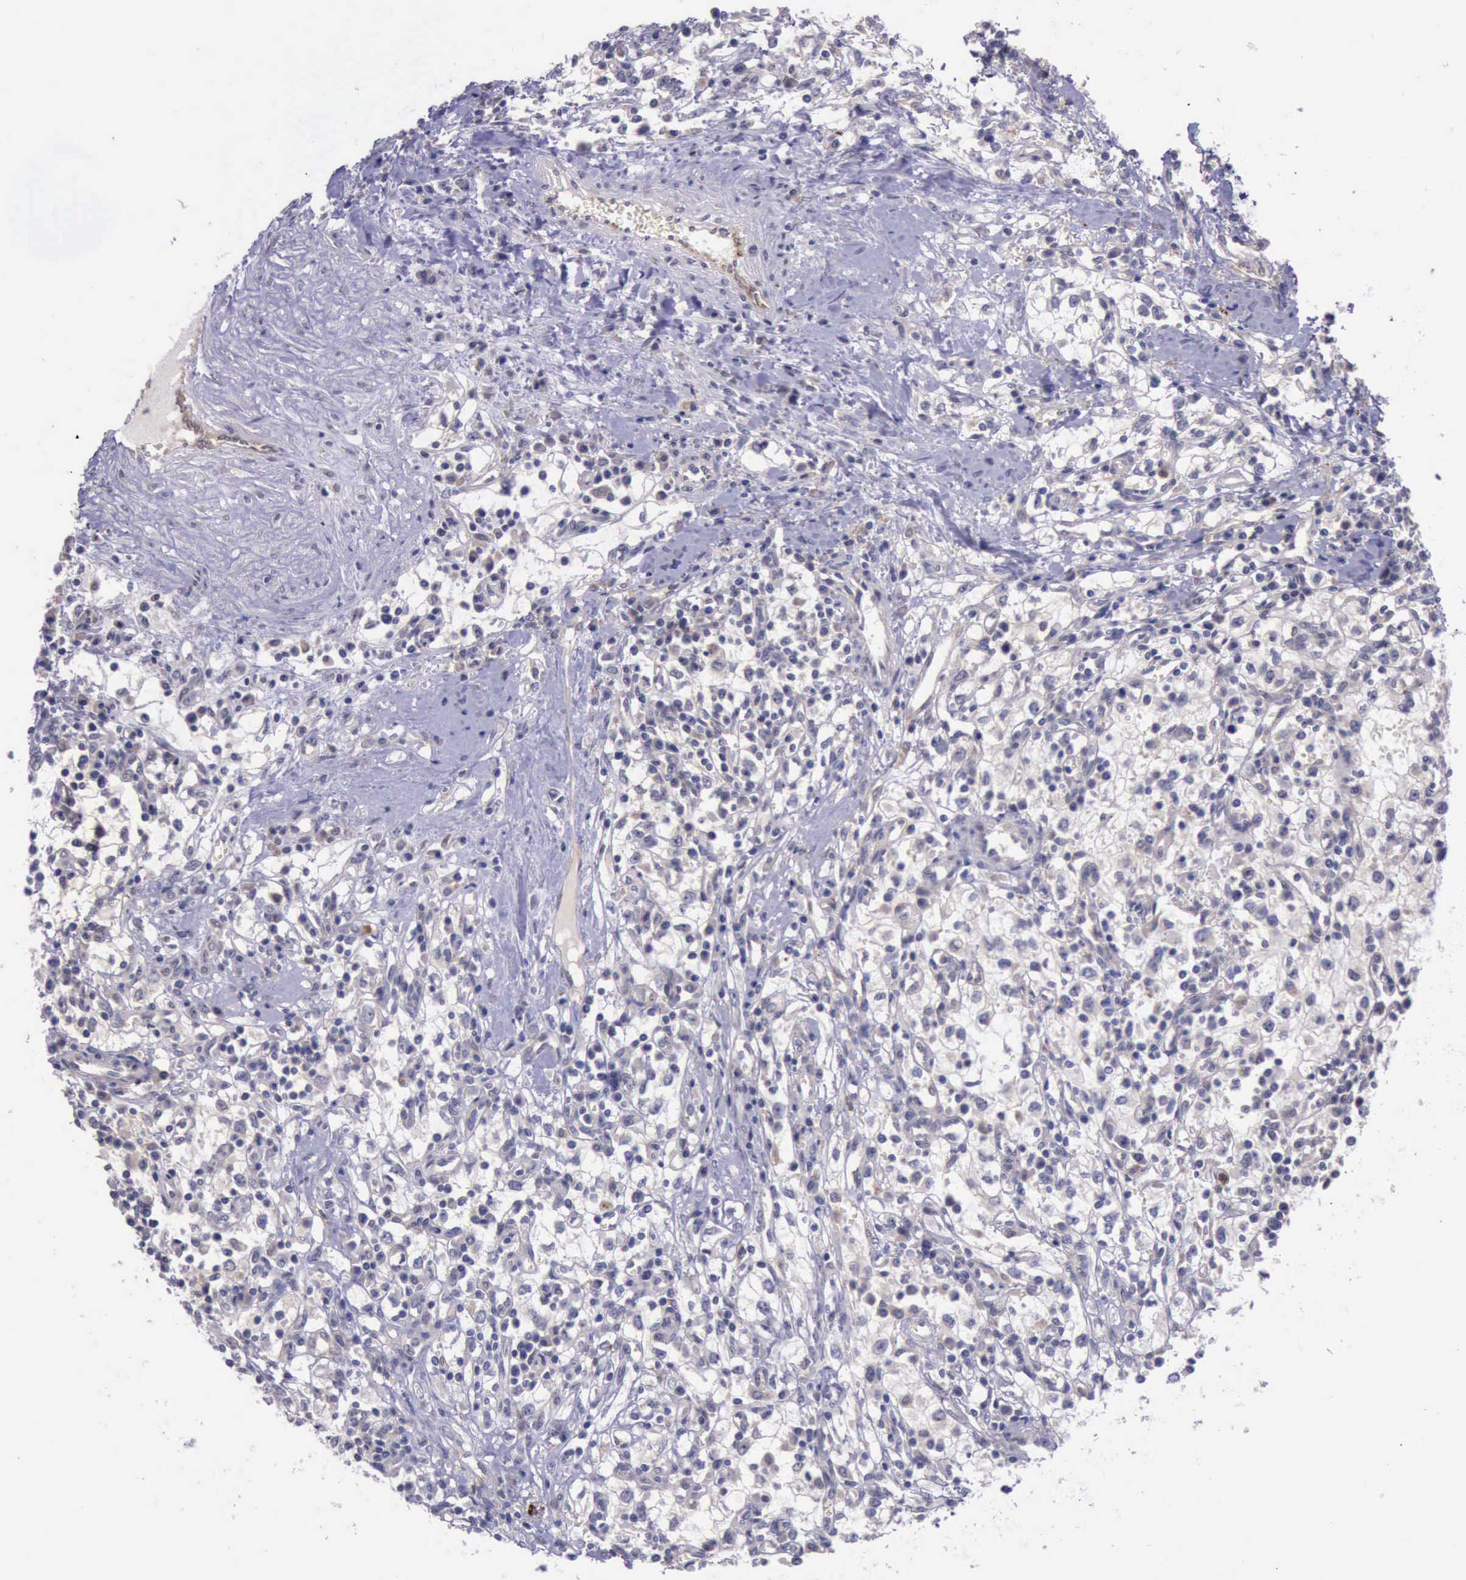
{"staining": {"intensity": "negative", "quantity": "none", "location": "none"}, "tissue": "renal cancer", "cell_type": "Tumor cells", "image_type": "cancer", "snomed": [{"axis": "morphology", "description": "Adenocarcinoma, NOS"}, {"axis": "topography", "description": "Kidney"}], "caption": "This is an immunohistochemistry (IHC) micrograph of renal cancer. There is no expression in tumor cells.", "gene": "PLEK2", "patient": {"sex": "male", "age": 82}}